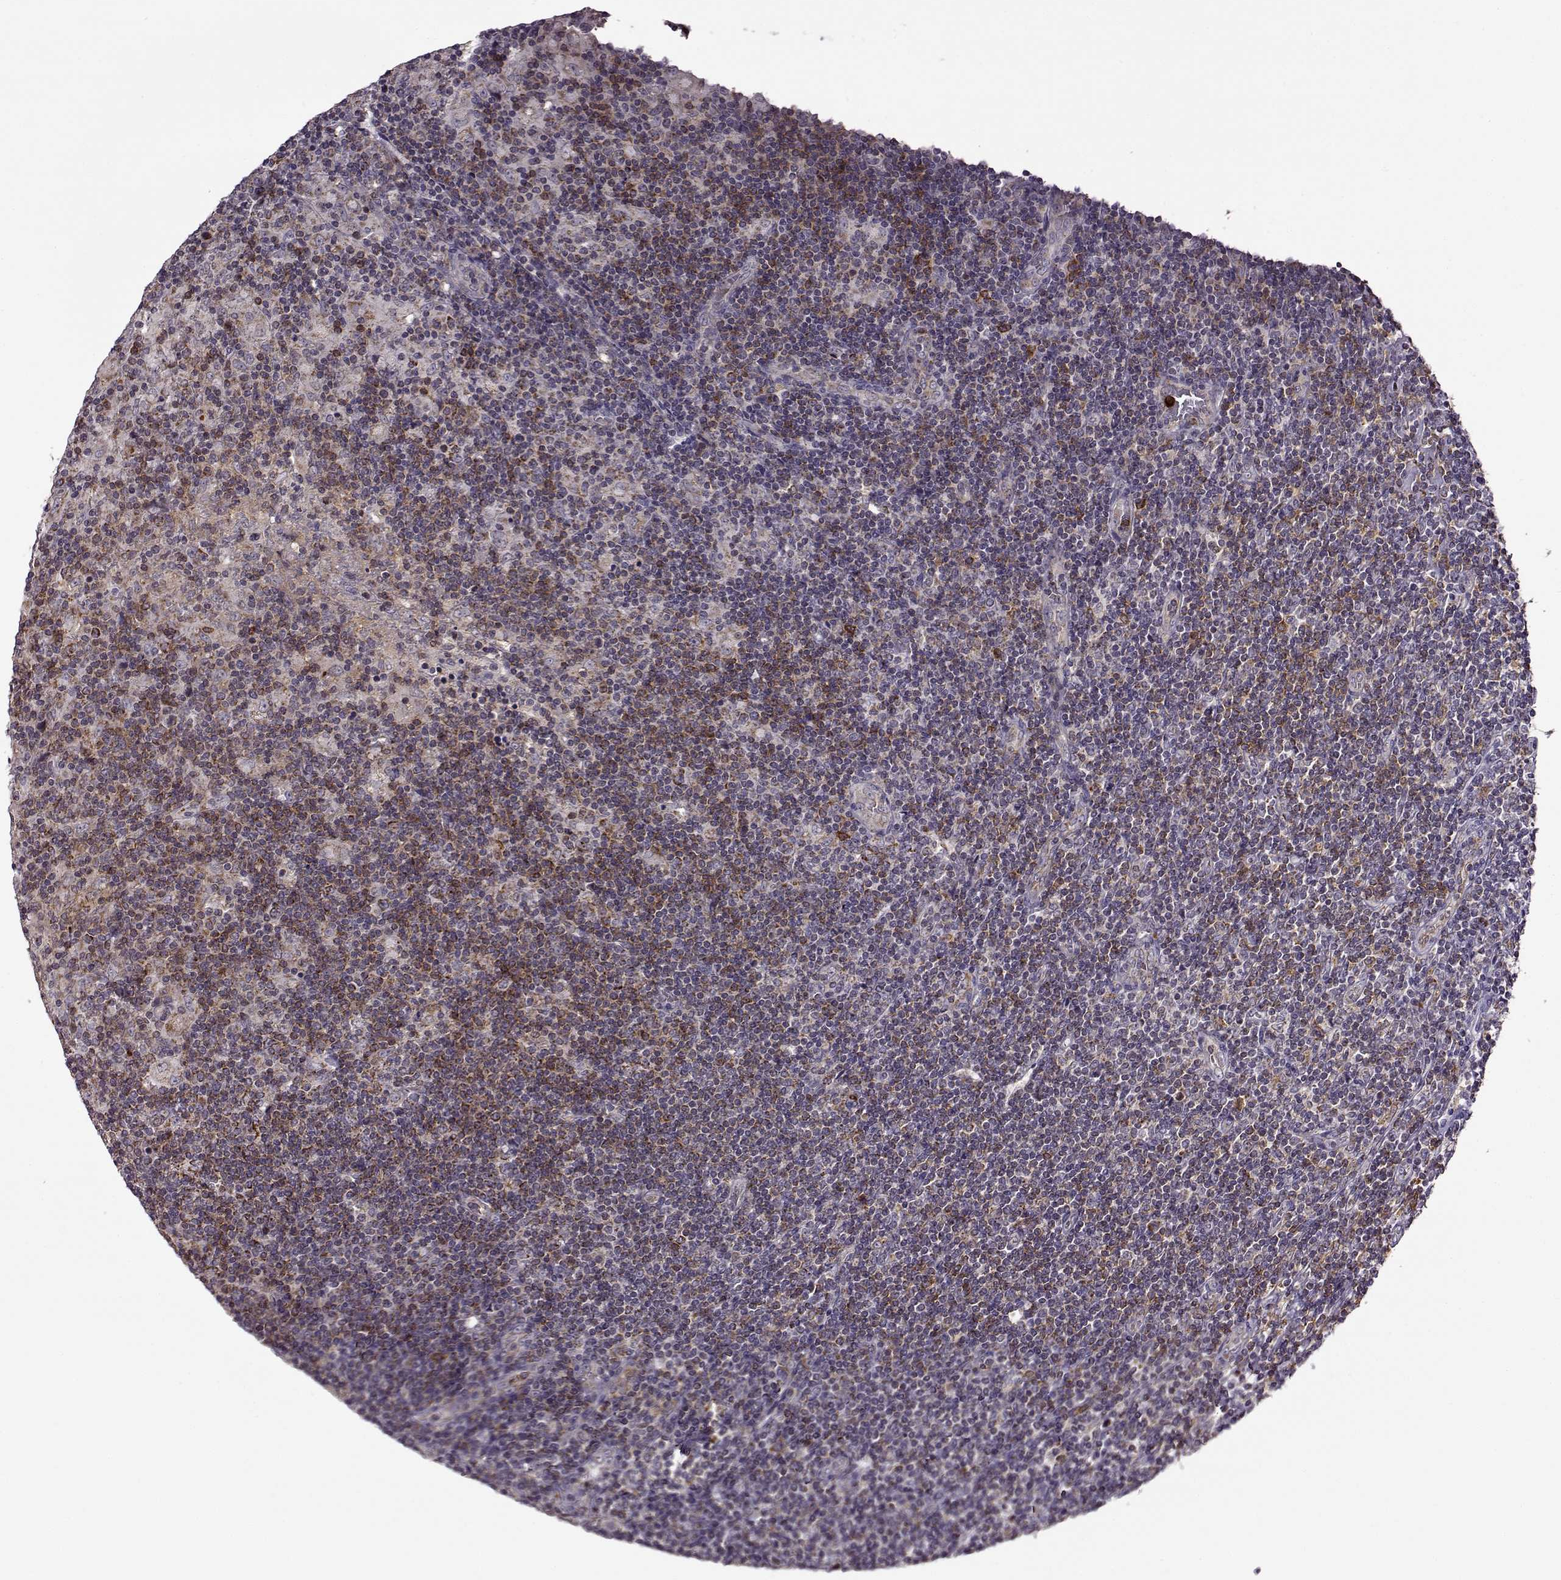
{"staining": {"intensity": "moderate", "quantity": ">75%", "location": "cytoplasmic/membranous"}, "tissue": "lymphoma", "cell_type": "Tumor cells", "image_type": "cancer", "snomed": [{"axis": "morphology", "description": "Hodgkin's disease, NOS"}, {"axis": "topography", "description": "Lymph node"}], "caption": "Human Hodgkin's disease stained for a protein (brown) reveals moderate cytoplasmic/membranous positive expression in approximately >75% of tumor cells.", "gene": "MTSS1", "patient": {"sex": "male", "age": 40}}